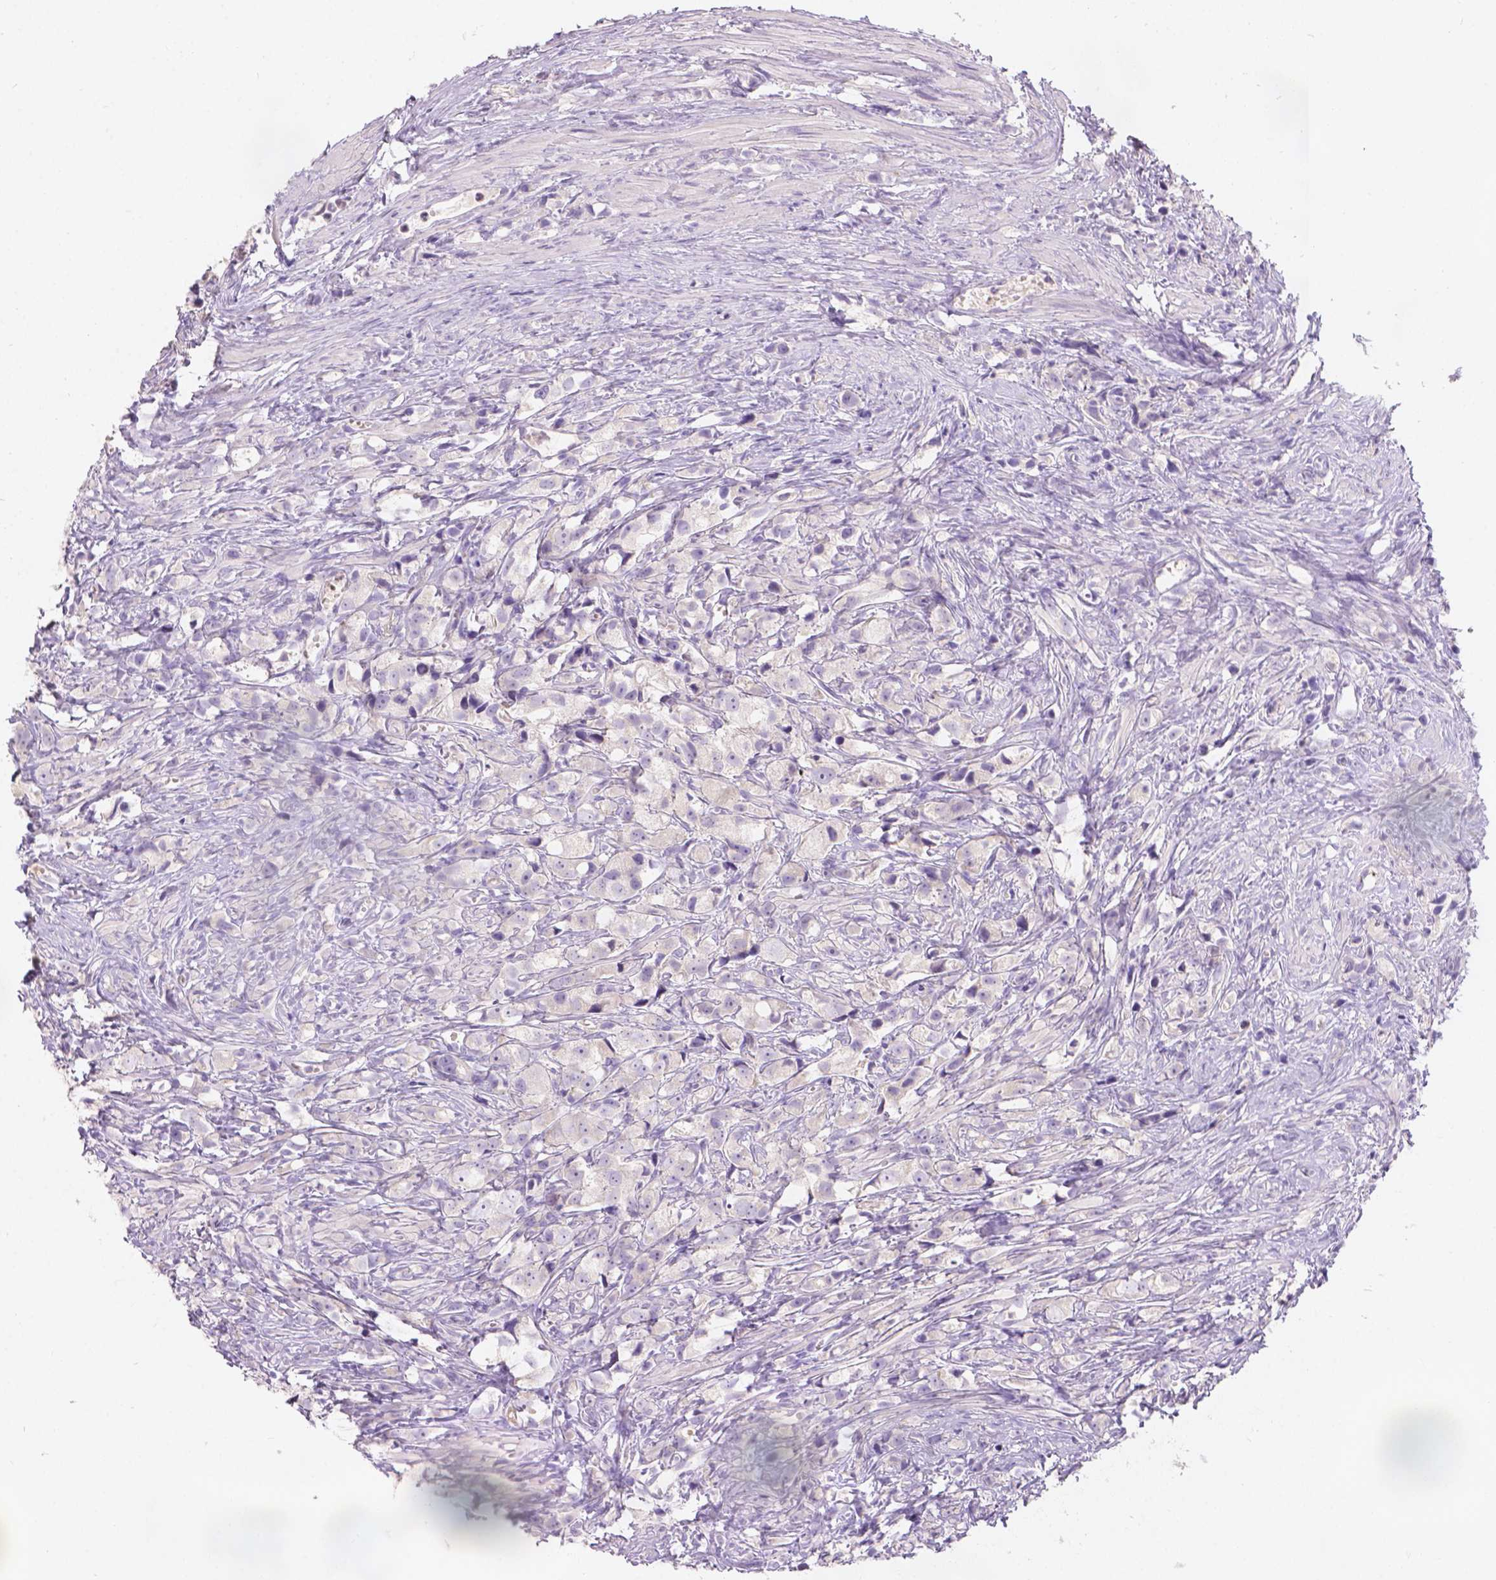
{"staining": {"intensity": "negative", "quantity": "none", "location": "none"}, "tissue": "prostate cancer", "cell_type": "Tumor cells", "image_type": "cancer", "snomed": [{"axis": "morphology", "description": "Adenocarcinoma, High grade"}, {"axis": "topography", "description": "Prostate"}], "caption": "This is an immunohistochemistry image of high-grade adenocarcinoma (prostate). There is no staining in tumor cells.", "gene": "DCAF4L1", "patient": {"sex": "male", "age": 75}}